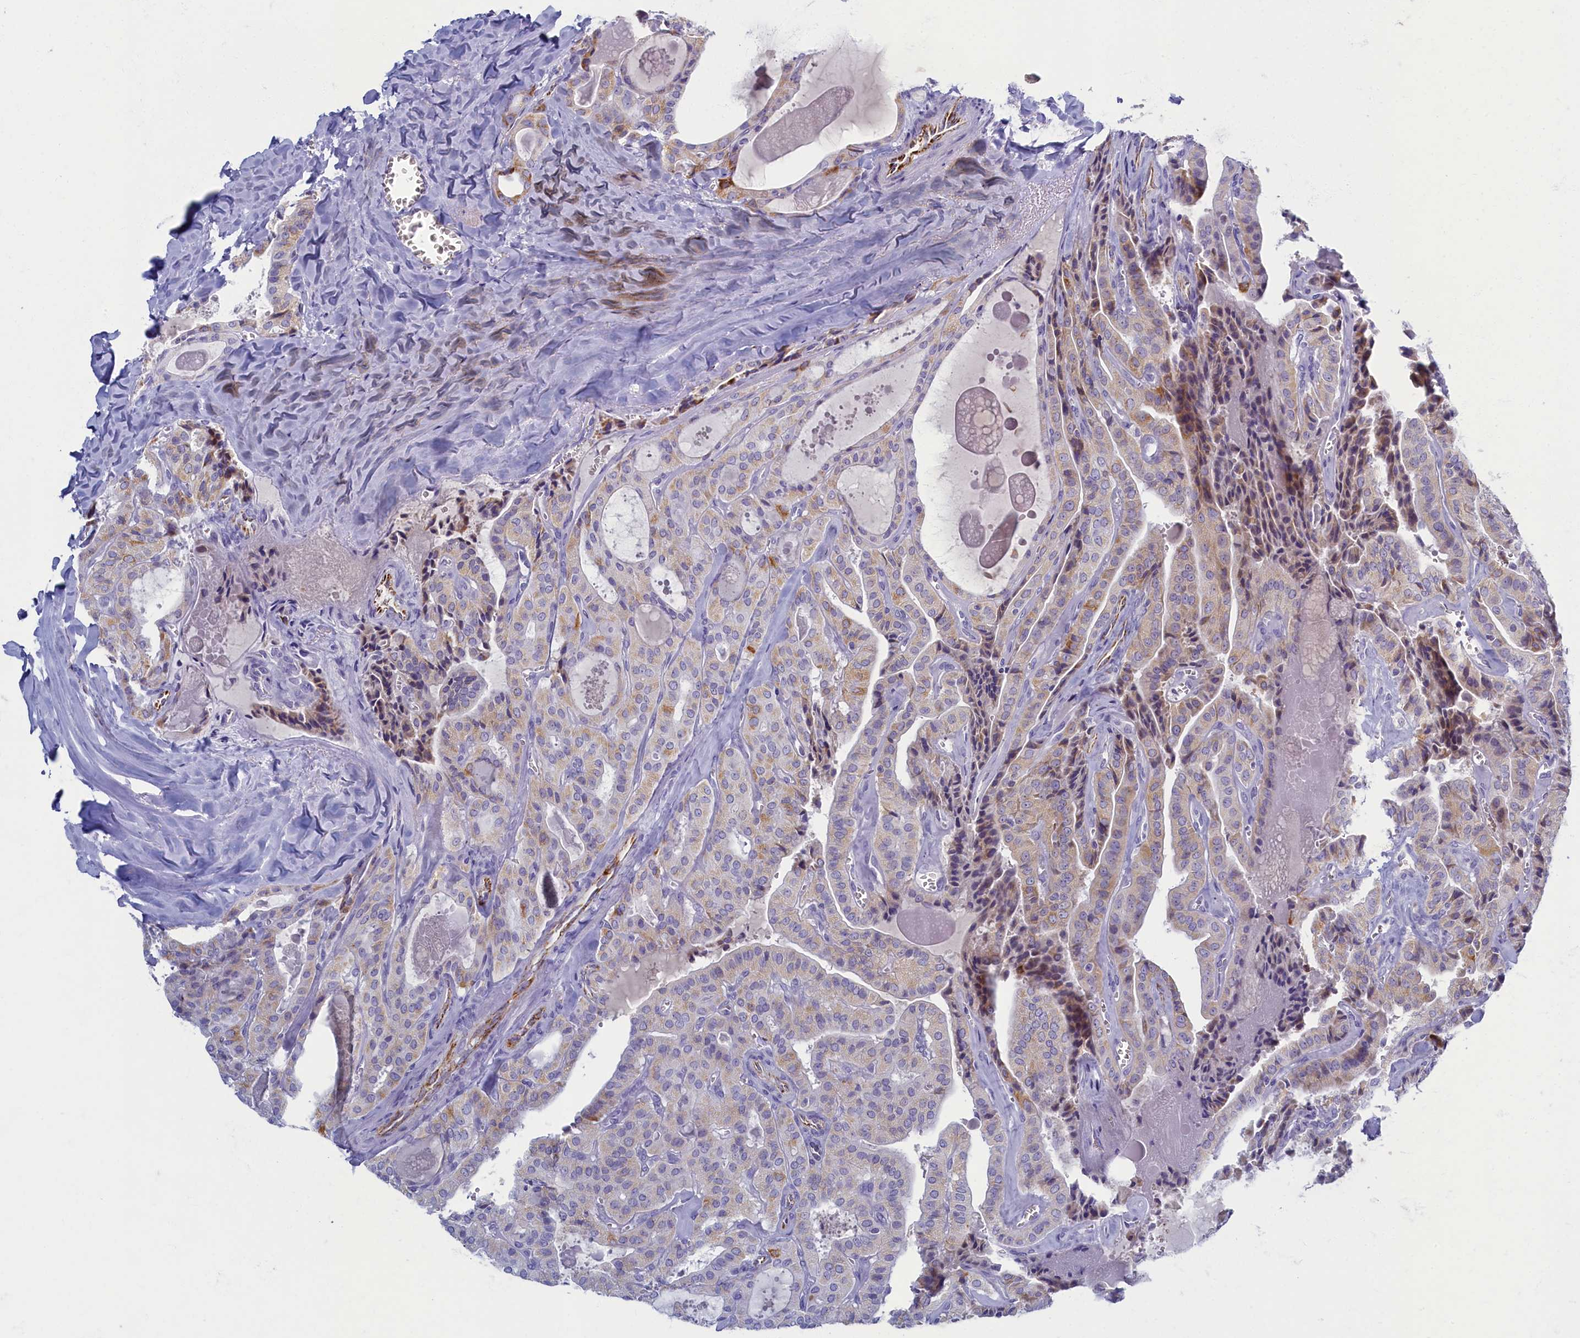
{"staining": {"intensity": "moderate", "quantity": "<25%", "location": "cytoplasmic/membranous"}, "tissue": "thyroid cancer", "cell_type": "Tumor cells", "image_type": "cancer", "snomed": [{"axis": "morphology", "description": "Papillary adenocarcinoma, NOS"}, {"axis": "topography", "description": "Thyroid gland"}], "caption": "Papillary adenocarcinoma (thyroid) stained with a brown dye displays moderate cytoplasmic/membranous positive positivity in about <25% of tumor cells.", "gene": "OCIAD2", "patient": {"sex": "male", "age": 52}}